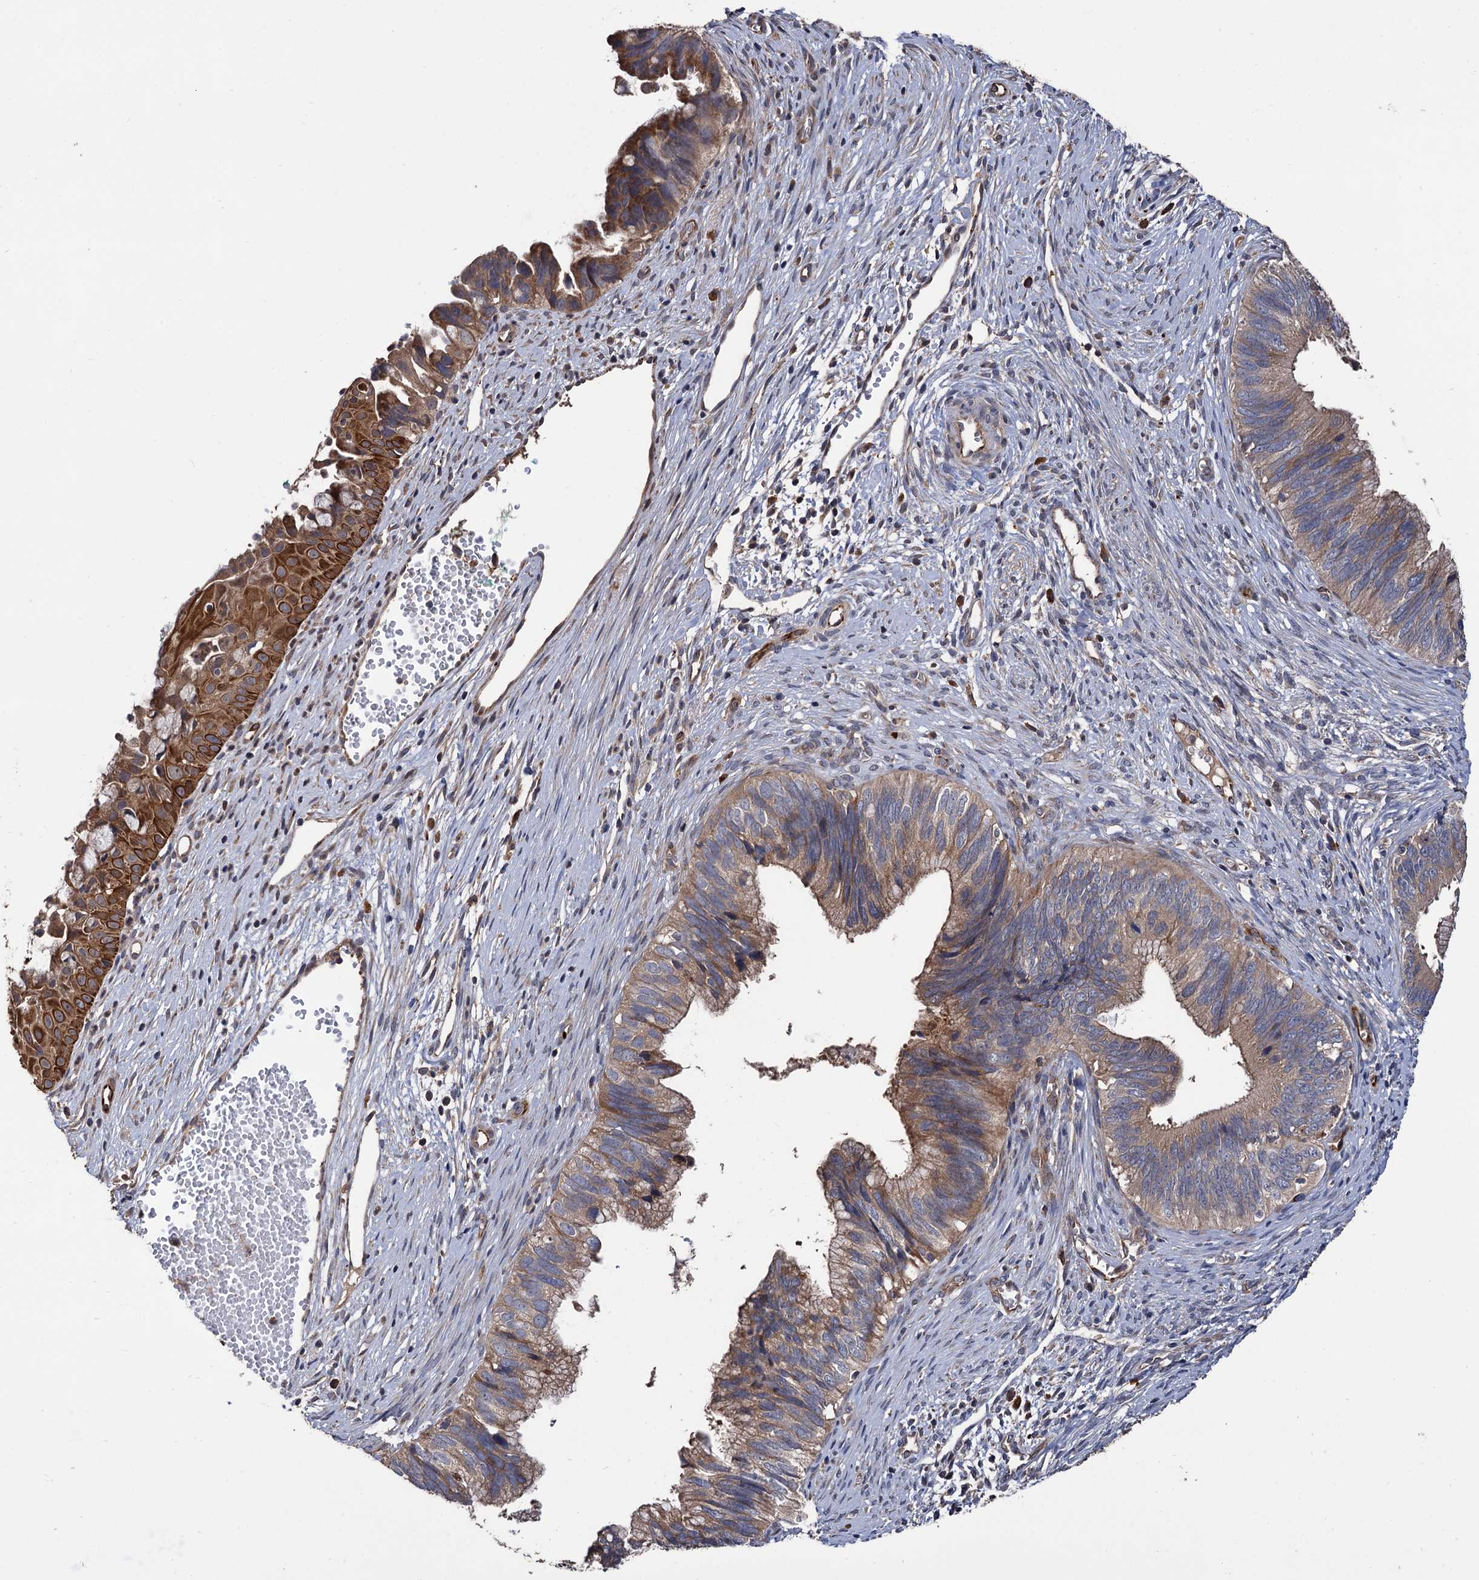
{"staining": {"intensity": "moderate", "quantity": ">75%", "location": "cytoplasmic/membranous"}, "tissue": "cervical cancer", "cell_type": "Tumor cells", "image_type": "cancer", "snomed": [{"axis": "morphology", "description": "Adenocarcinoma, NOS"}, {"axis": "topography", "description": "Cervix"}], "caption": "Human cervical adenocarcinoma stained for a protein (brown) displays moderate cytoplasmic/membranous positive expression in about >75% of tumor cells.", "gene": "RASSF1", "patient": {"sex": "female", "age": 42}}